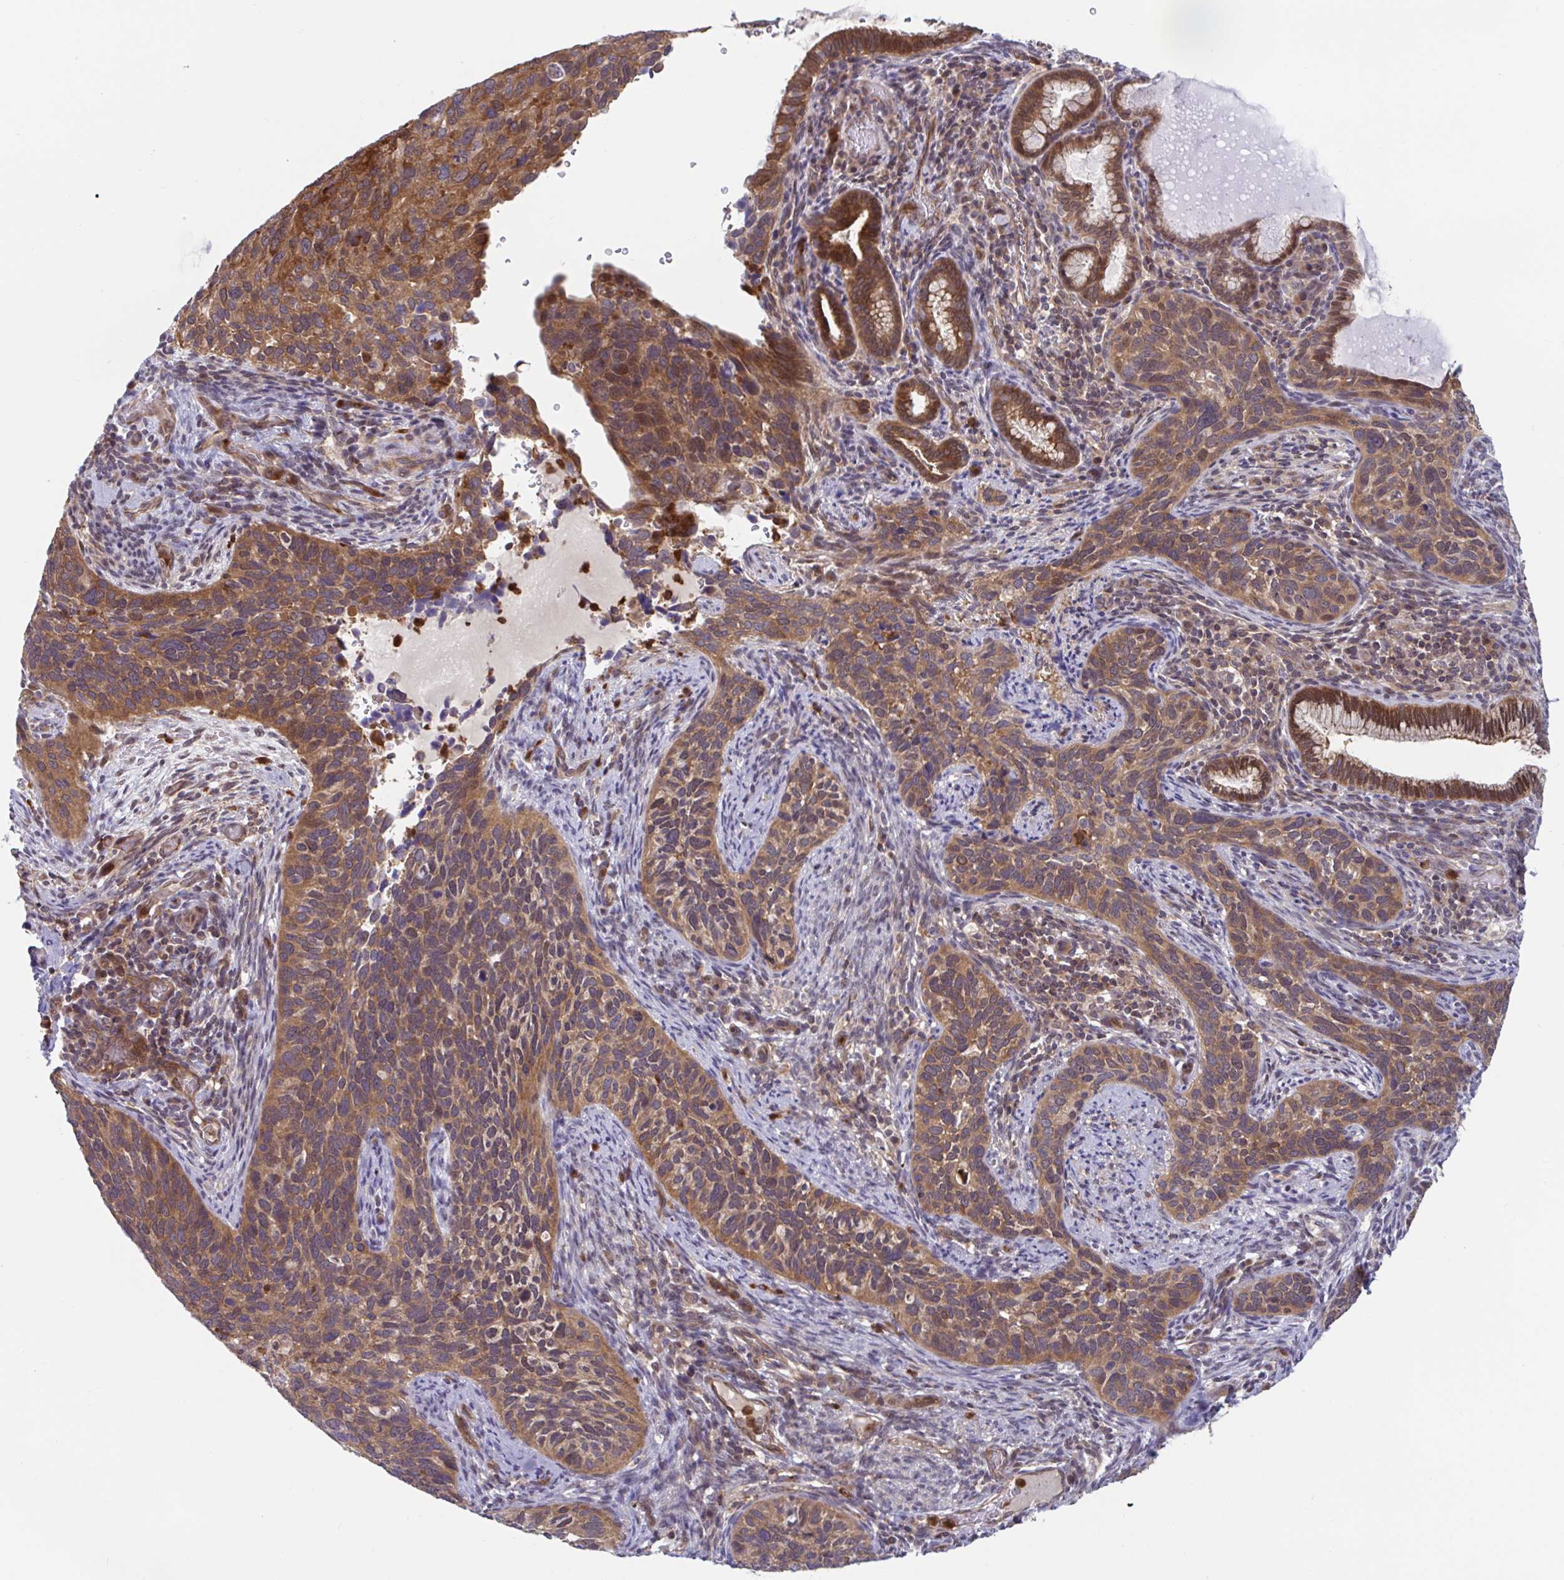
{"staining": {"intensity": "moderate", "quantity": ">75%", "location": "cytoplasmic/membranous"}, "tissue": "cervical cancer", "cell_type": "Tumor cells", "image_type": "cancer", "snomed": [{"axis": "morphology", "description": "Squamous cell carcinoma, NOS"}, {"axis": "topography", "description": "Cervix"}], "caption": "Protein expression analysis of cervical squamous cell carcinoma demonstrates moderate cytoplasmic/membranous positivity in about >75% of tumor cells.", "gene": "LMNTD2", "patient": {"sex": "female", "age": 51}}